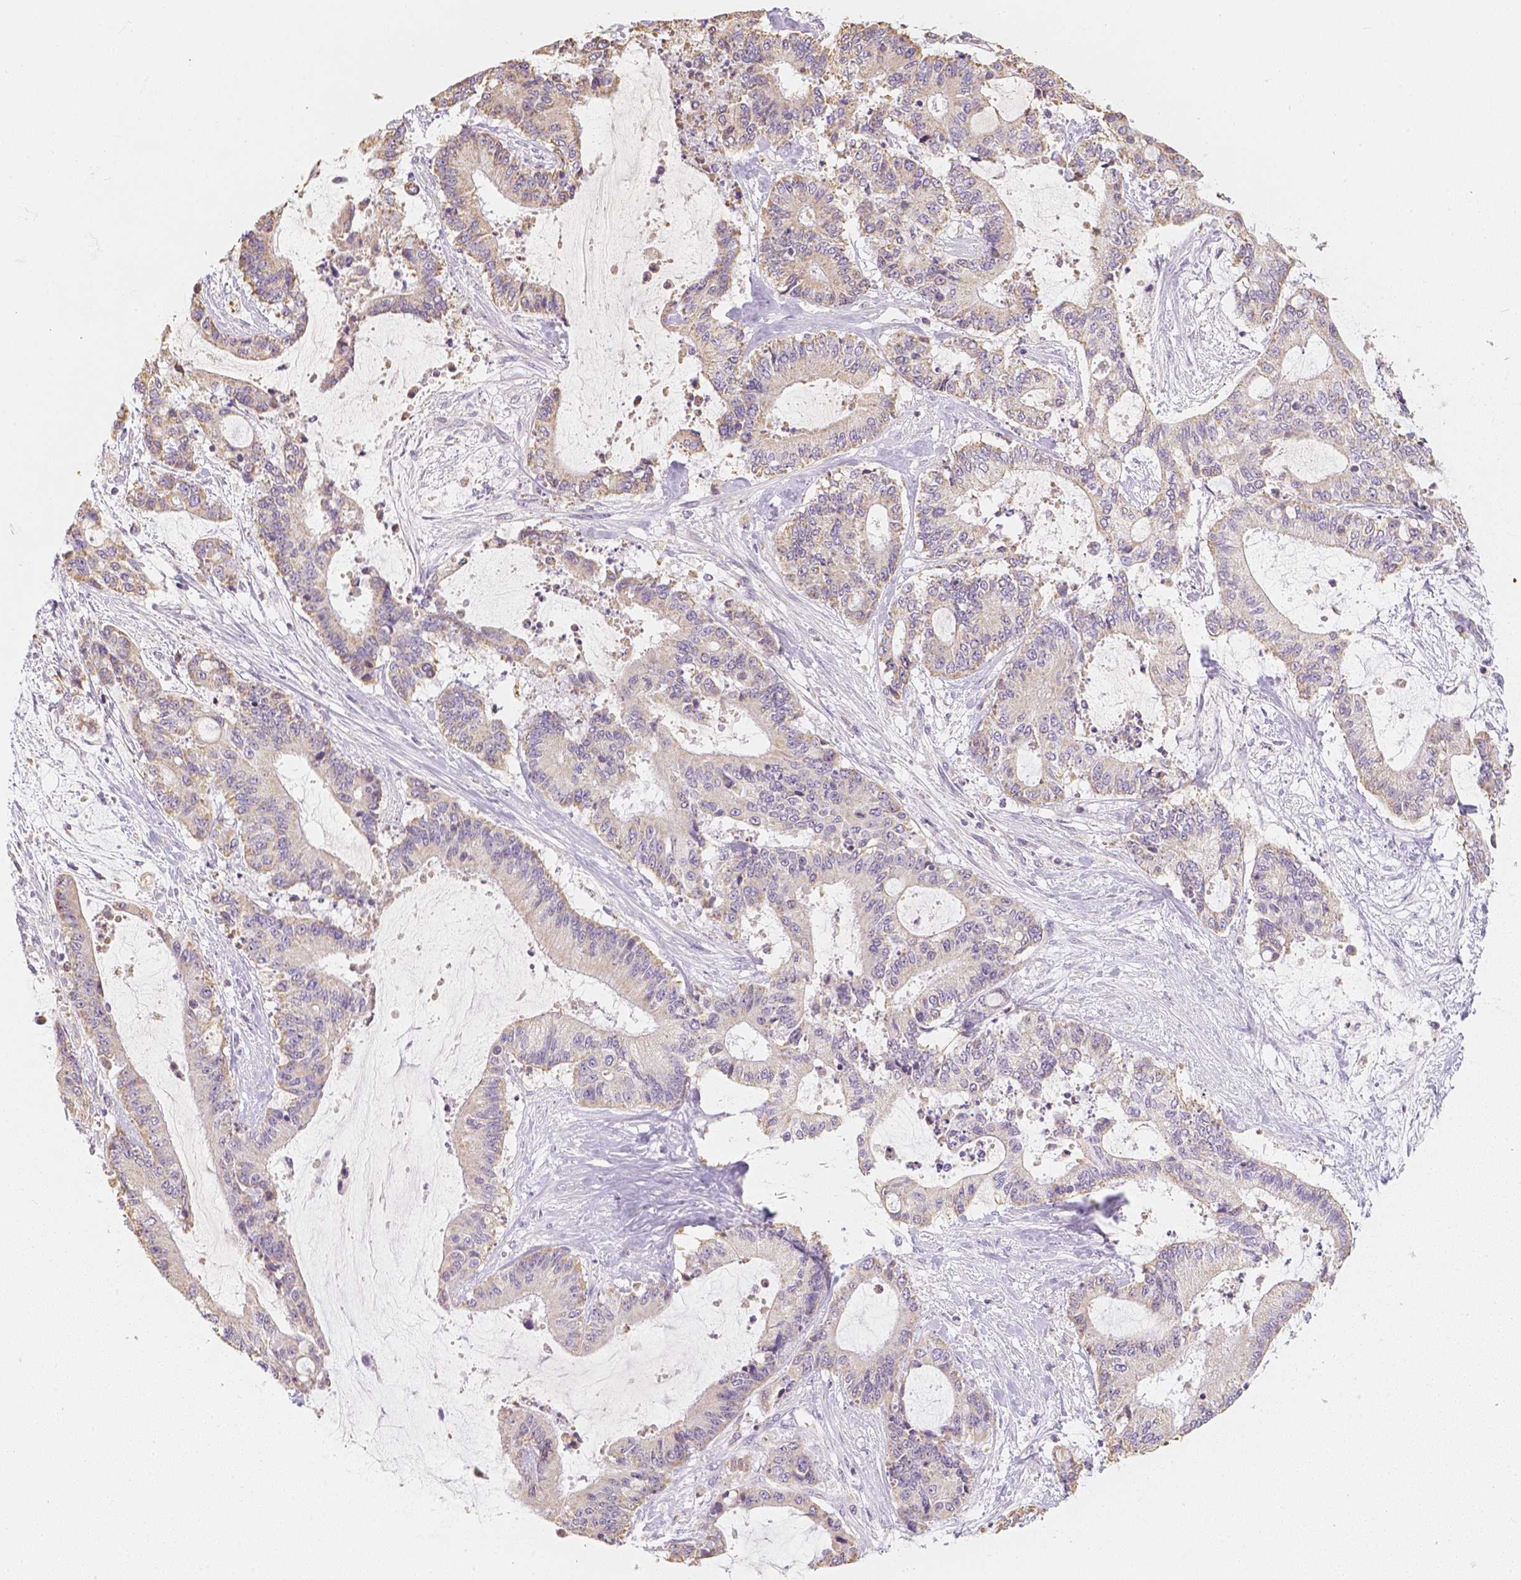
{"staining": {"intensity": "weak", "quantity": ">75%", "location": "cytoplasmic/membranous"}, "tissue": "liver cancer", "cell_type": "Tumor cells", "image_type": "cancer", "snomed": [{"axis": "morphology", "description": "Cholangiocarcinoma"}, {"axis": "topography", "description": "Liver"}], "caption": "DAB (3,3'-diaminobenzidine) immunohistochemical staining of cholangiocarcinoma (liver) shows weak cytoplasmic/membranous protein expression in approximately >75% of tumor cells.", "gene": "NVL", "patient": {"sex": "female", "age": 73}}